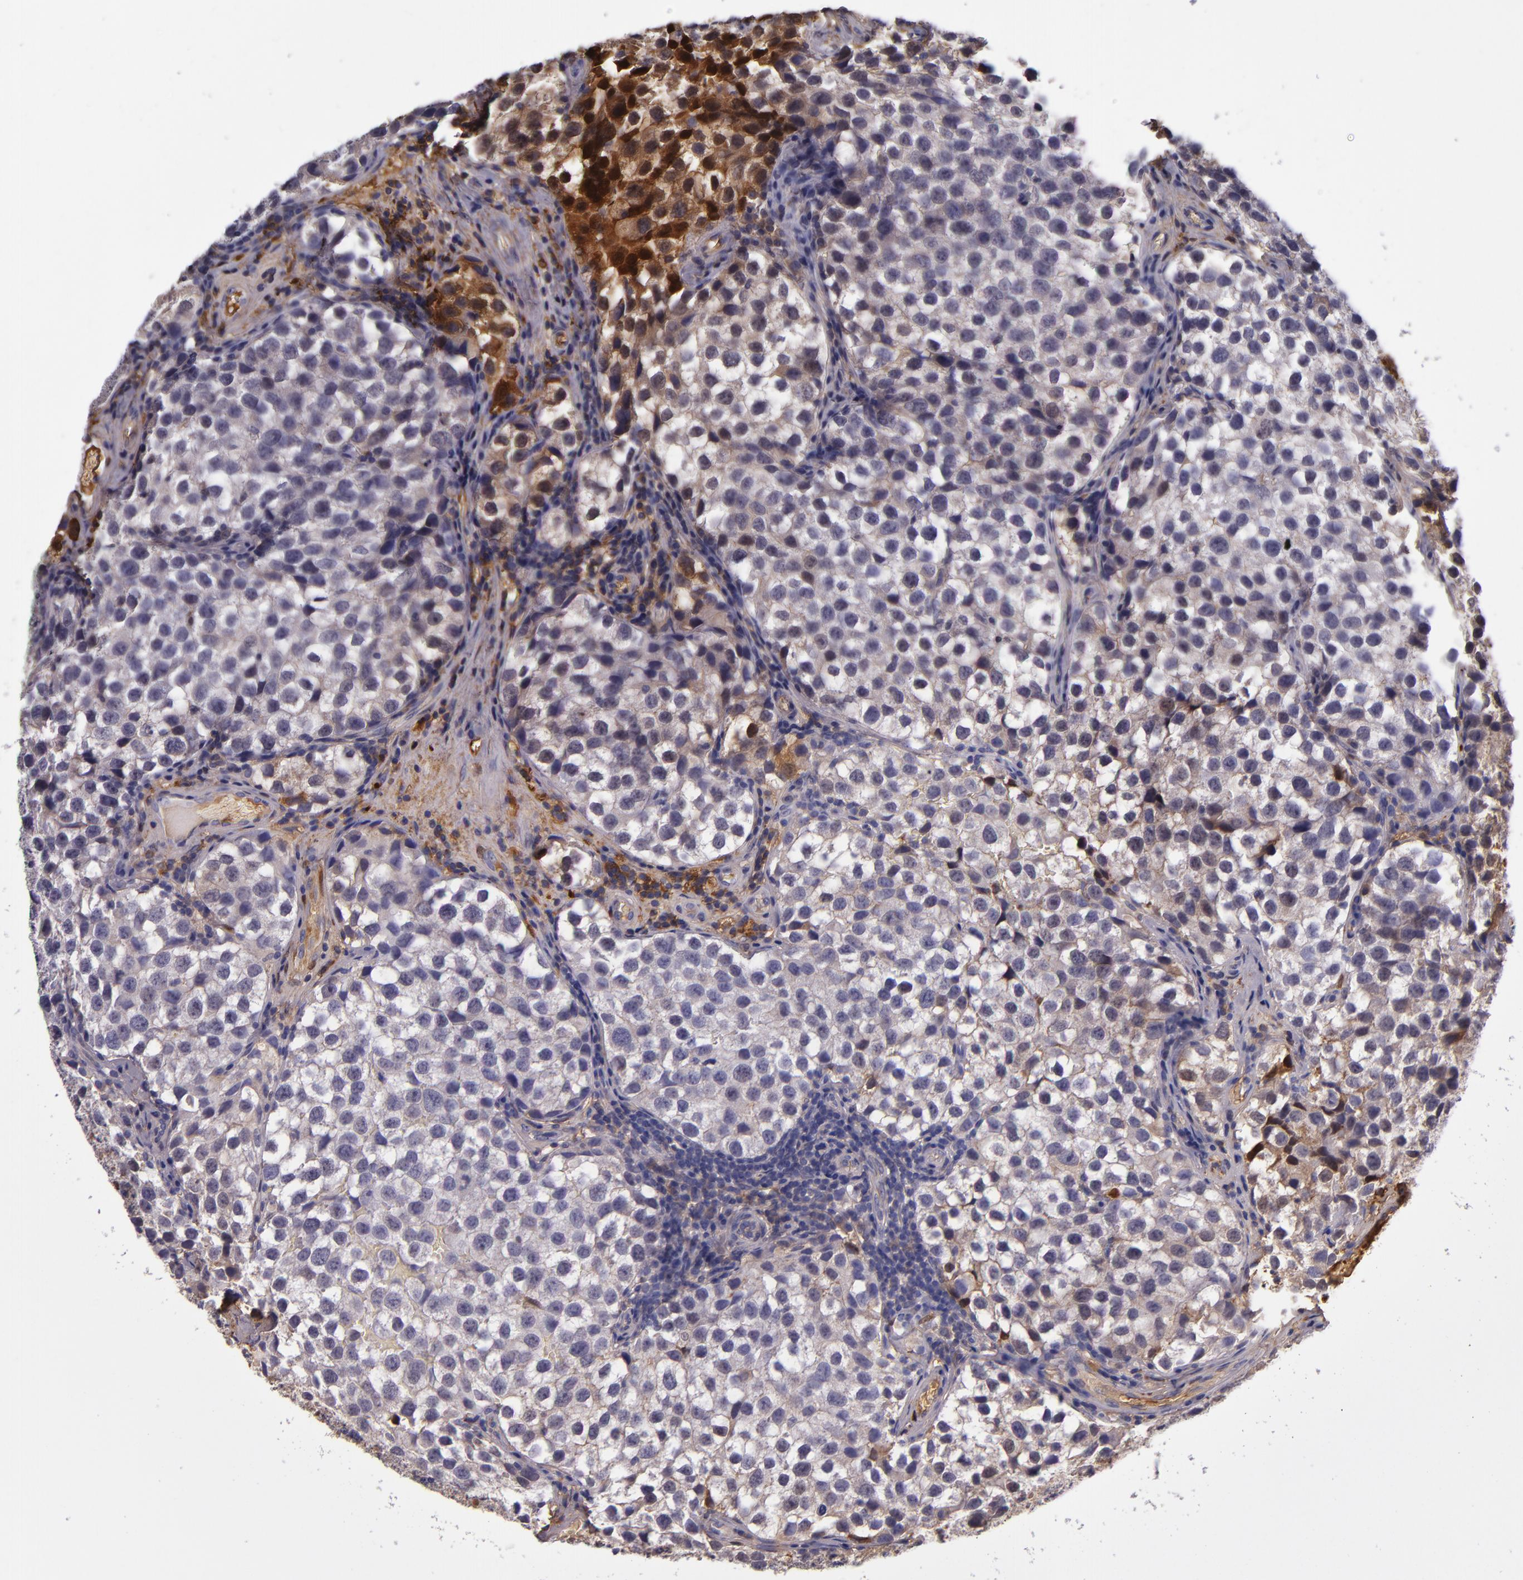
{"staining": {"intensity": "weak", "quantity": "<25%", "location": "cytoplasmic/membranous"}, "tissue": "testis cancer", "cell_type": "Tumor cells", "image_type": "cancer", "snomed": [{"axis": "morphology", "description": "Seminoma, NOS"}, {"axis": "topography", "description": "Testis"}], "caption": "Immunohistochemistry micrograph of human seminoma (testis) stained for a protein (brown), which shows no expression in tumor cells.", "gene": "CLEC3B", "patient": {"sex": "male", "age": 39}}